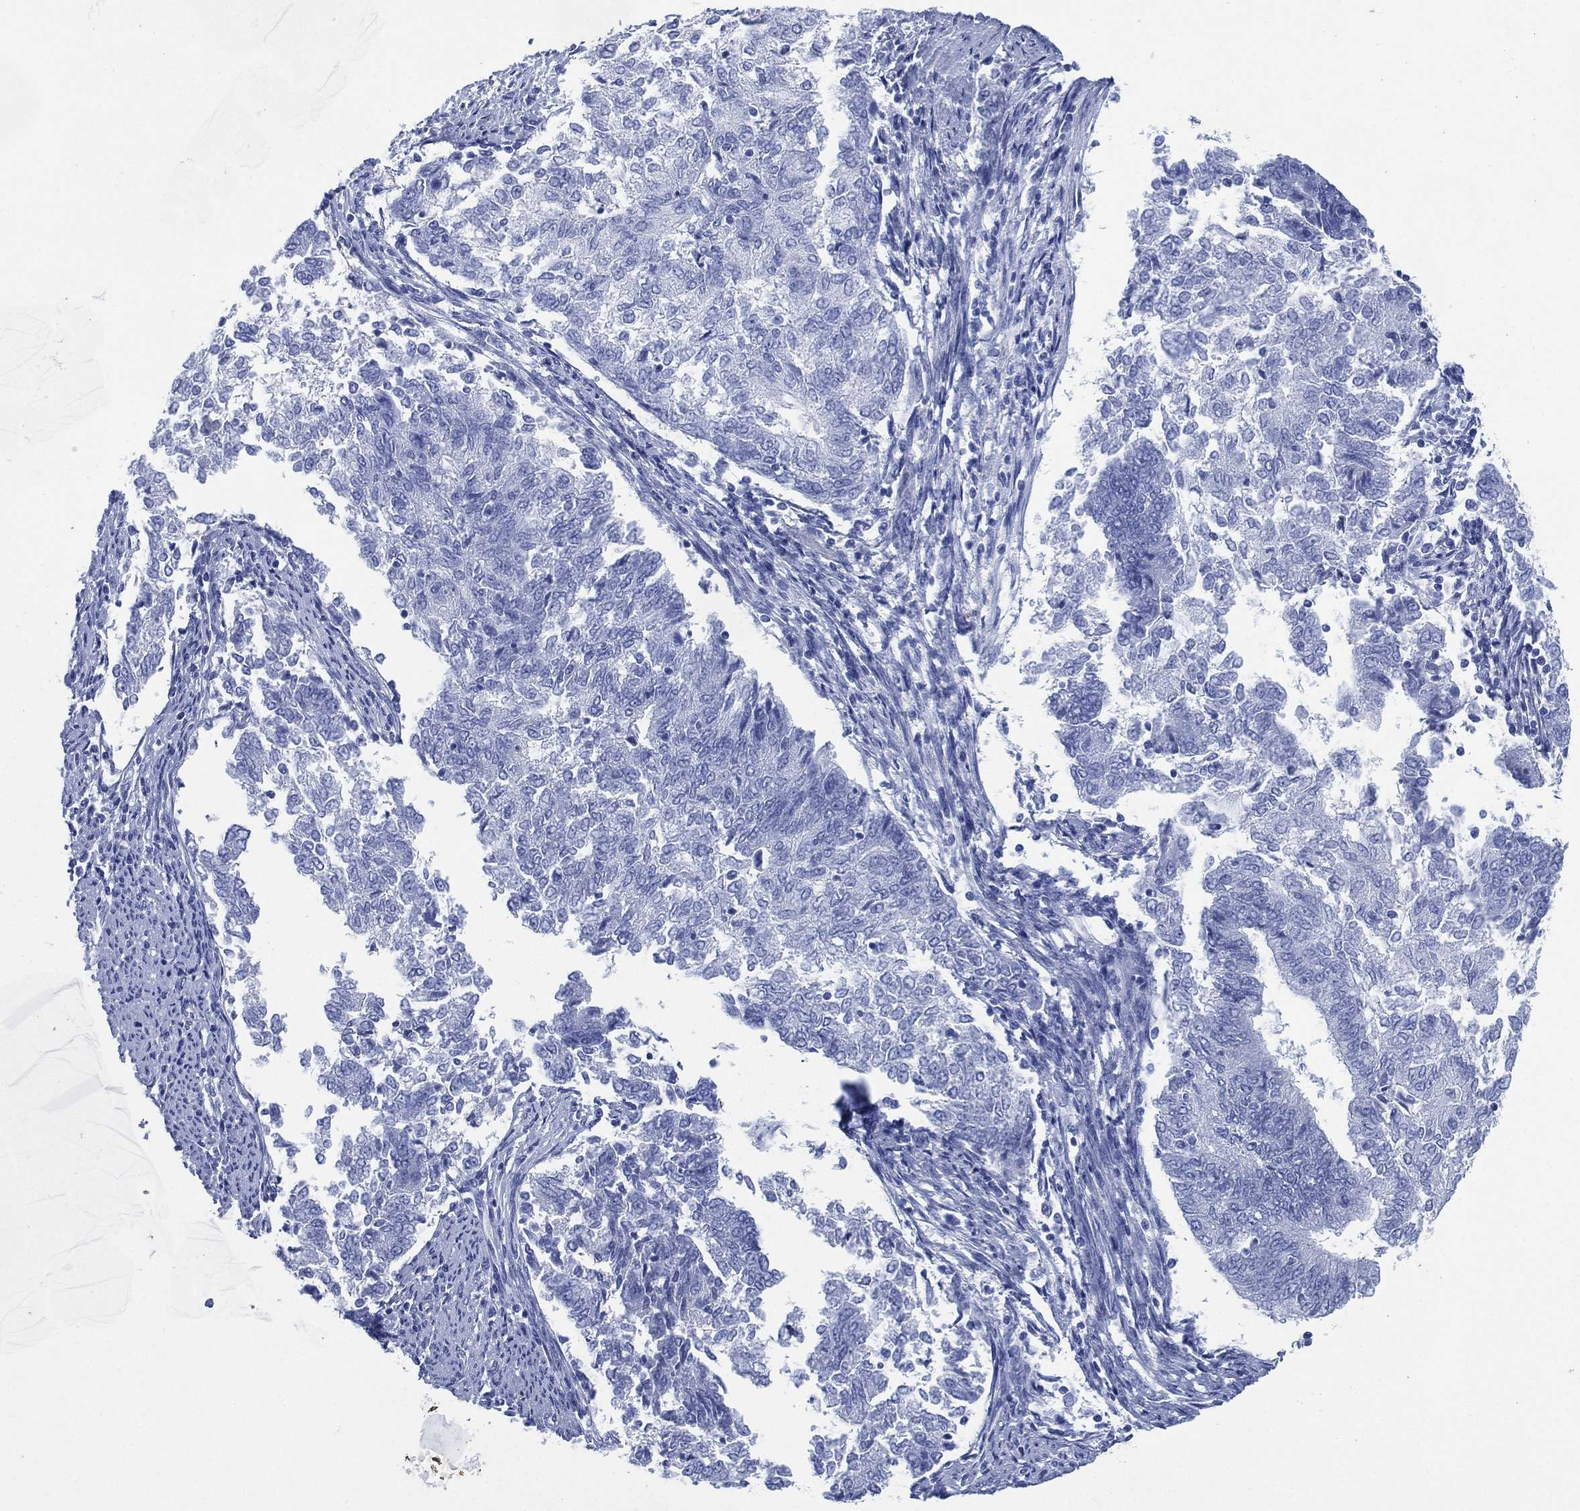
{"staining": {"intensity": "negative", "quantity": "none", "location": "none"}, "tissue": "endometrial cancer", "cell_type": "Tumor cells", "image_type": "cancer", "snomed": [{"axis": "morphology", "description": "Adenocarcinoma, NOS"}, {"axis": "topography", "description": "Endometrium"}], "caption": "Immunohistochemical staining of endometrial cancer (adenocarcinoma) displays no significant staining in tumor cells.", "gene": "SIGLECL1", "patient": {"sex": "female", "age": 65}}